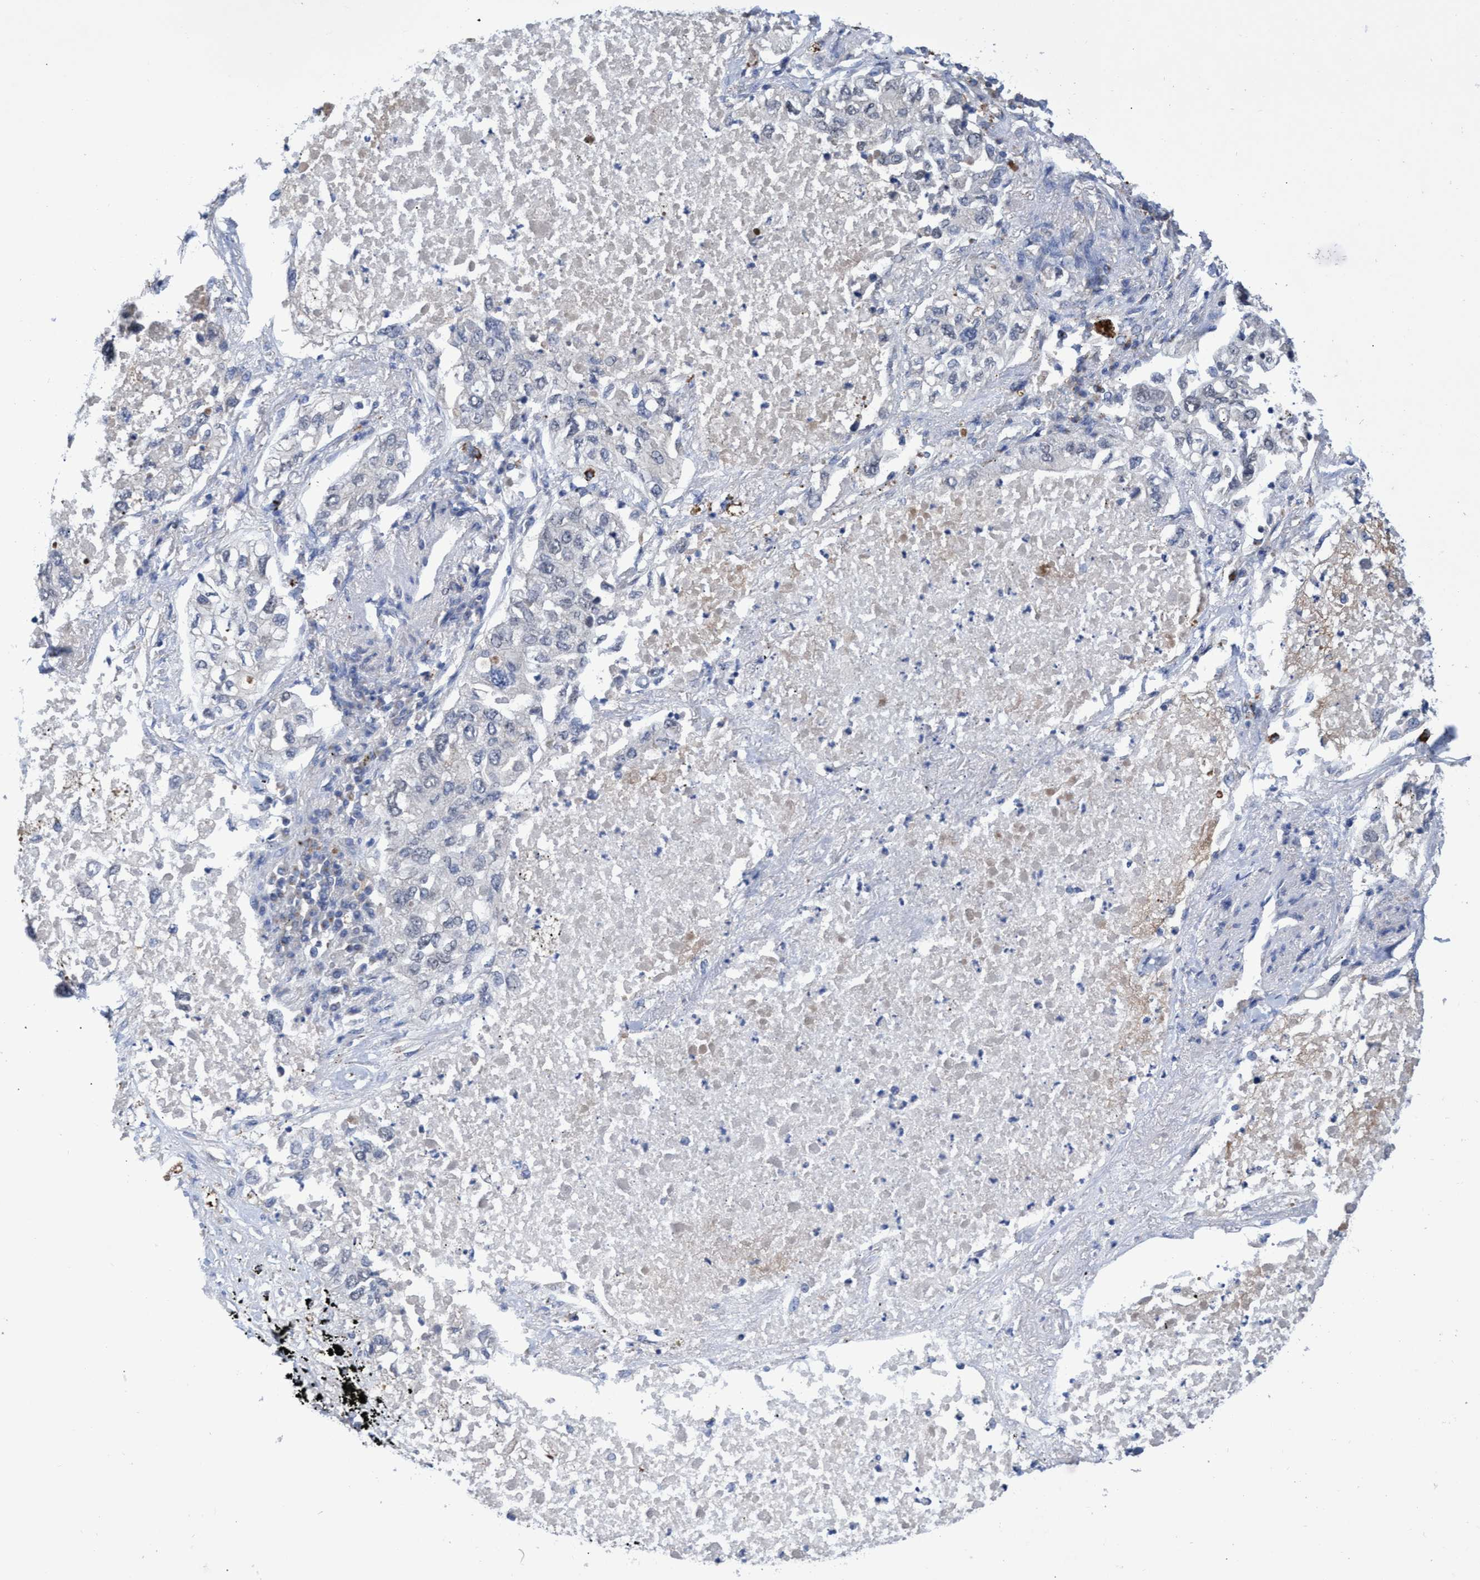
{"staining": {"intensity": "negative", "quantity": "none", "location": "none"}, "tissue": "lung cancer", "cell_type": "Tumor cells", "image_type": "cancer", "snomed": [{"axis": "morphology", "description": "Inflammation, NOS"}, {"axis": "morphology", "description": "Adenocarcinoma, NOS"}, {"axis": "topography", "description": "Lung"}], "caption": "Immunohistochemical staining of lung cancer (adenocarcinoma) displays no significant expression in tumor cells. The staining is performed using DAB brown chromogen with nuclei counter-stained in using hematoxylin.", "gene": "SVEP1", "patient": {"sex": "male", "age": 63}}